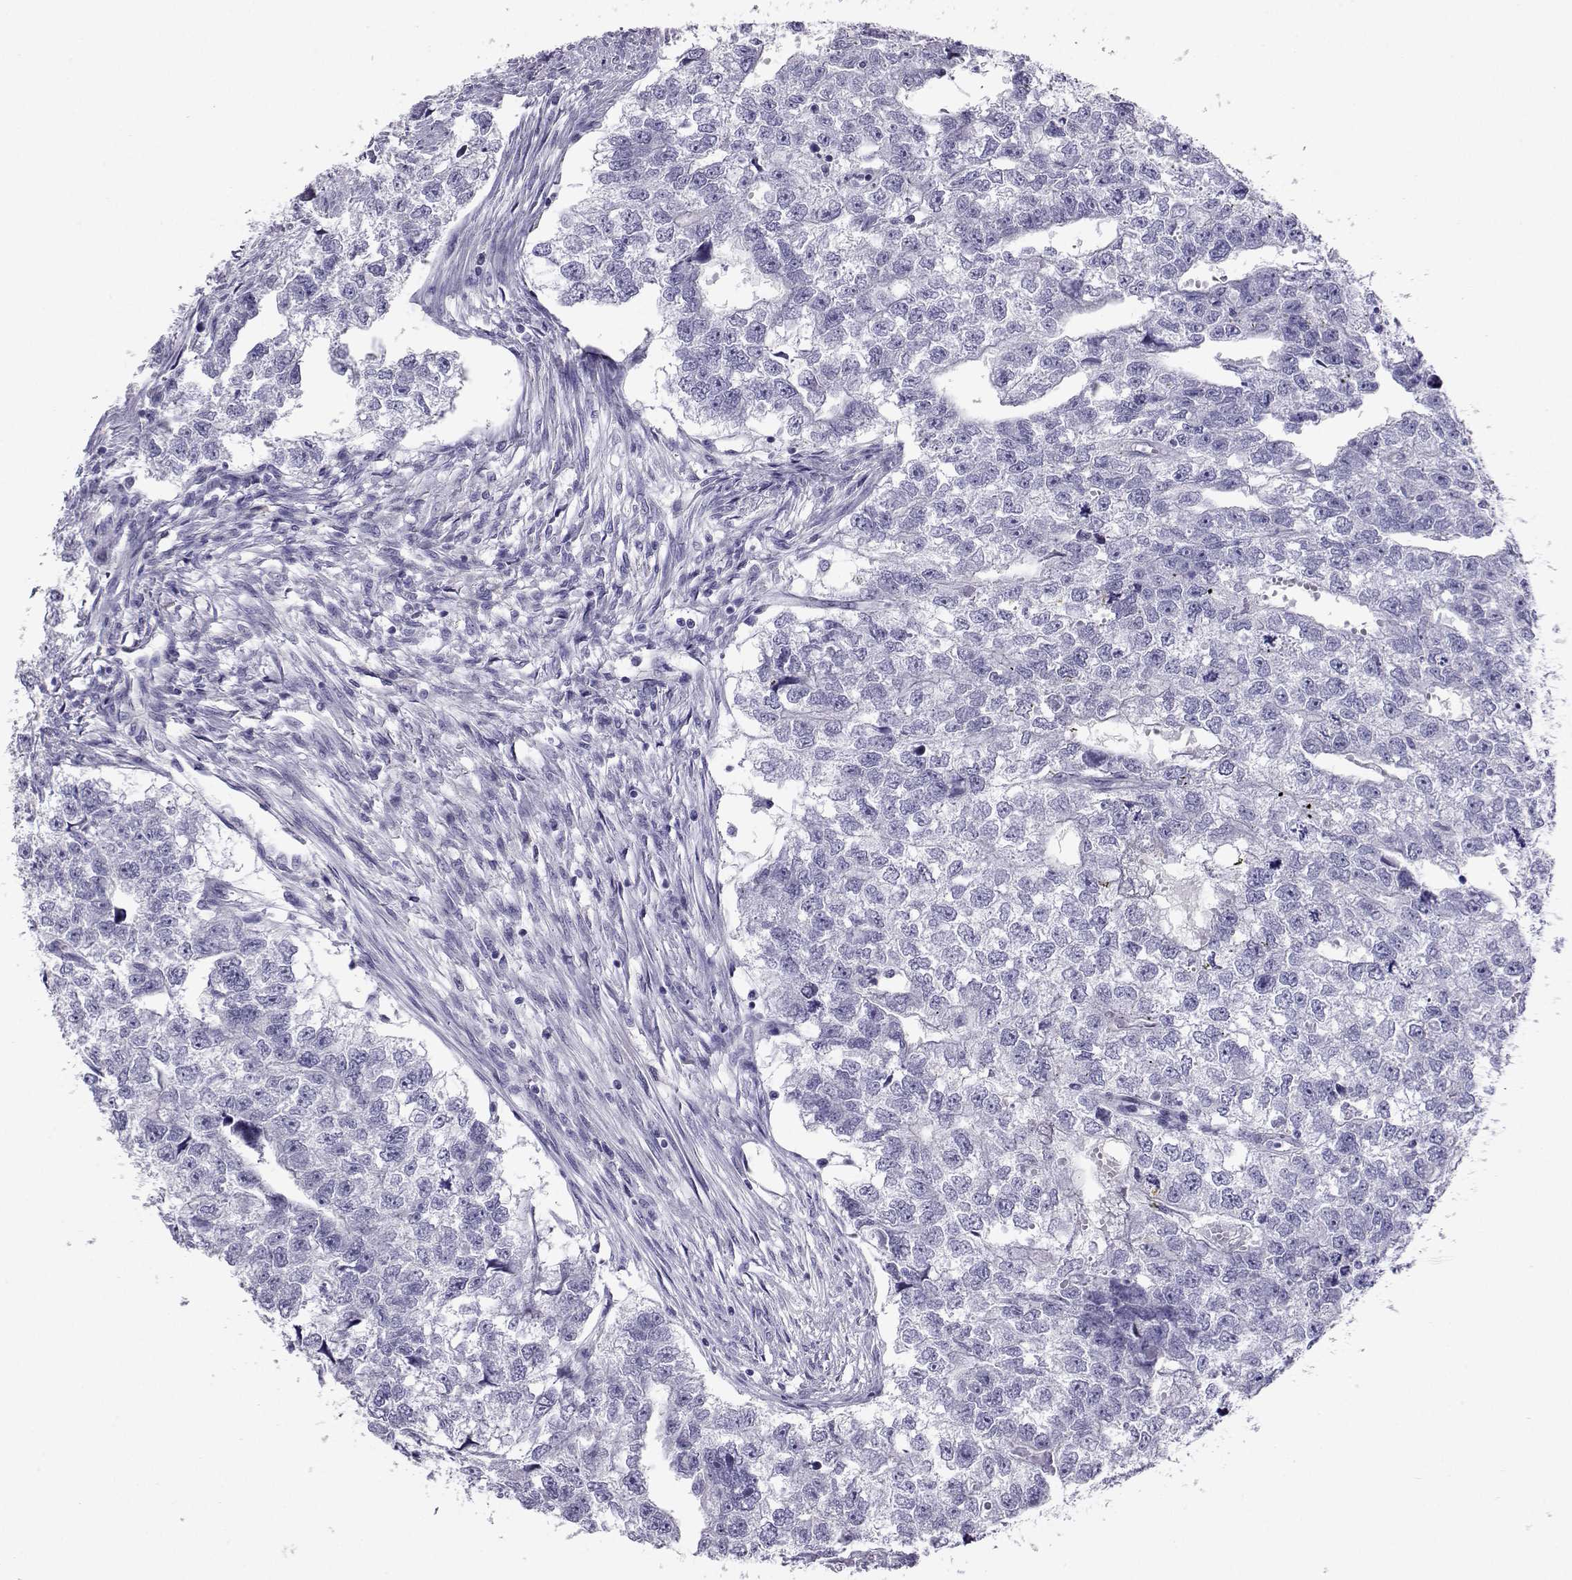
{"staining": {"intensity": "negative", "quantity": "none", "location": "none"}, "tissue": "testis cancer", "cell_type": "Tumor cells", "image_type": "cancer", "snomed": [{"axis": "morphology", "description": "Carcinoma, Embryonal, NOS"}, {"axis": "morphology", "description": "Teratoma, malignant, NOS"}, {"axis": "topography", "description": "Testis"}], "caption": "DAB (3,3'-diaminobenzidine) immunohistochemical staining of testis malignant teratoma demonstrates no significant expression in tumor cells.", "gene": "PLIN4", "patient": {"sex": "male", "age": 44}}